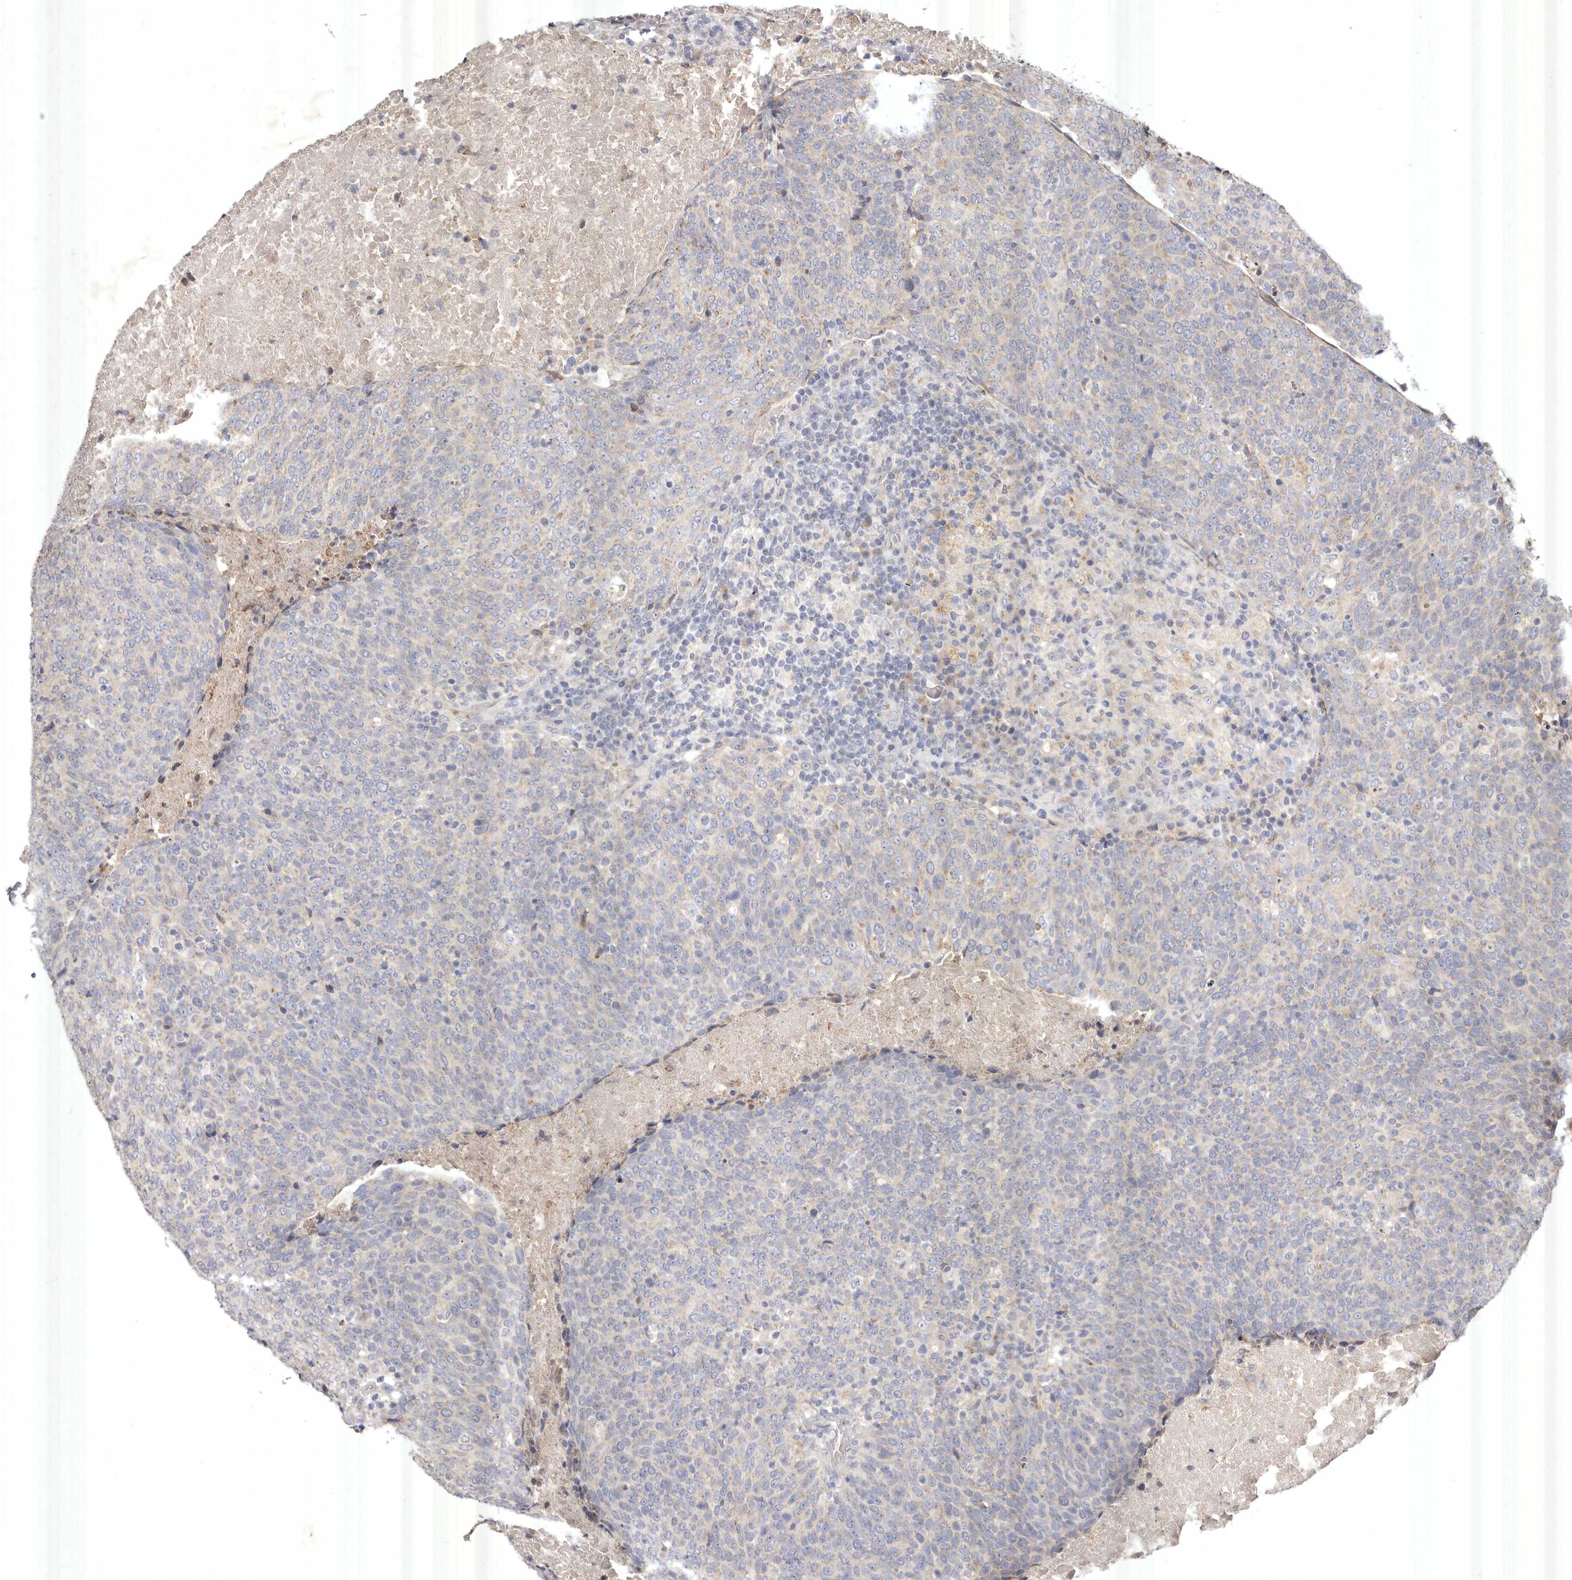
{"staining": {"intensity": "negative", "quantity": "none", "location": "none"}, "tissue": "head and neck cancer", "cell_type": "Tumor cells", "image_type": "cancer", "snomed": [{"axis": "morphology", "description": "Squamous cell carcinoma, NOS"}, {"axis": "morphology", "description": "Squamous cell carcinoma, metastatic, NOS"}, {"axis": "topography", "description": "Lymph node"}, {"axis": "topography", "description": "Head-Neck"}], "caption": "The histopathology image demonstrates no significant expression in tumor cells of head and neck metastatic squamous cell carcinoma.", "gene": "USP24", "patient": {"sex": "male", "age": 62}}